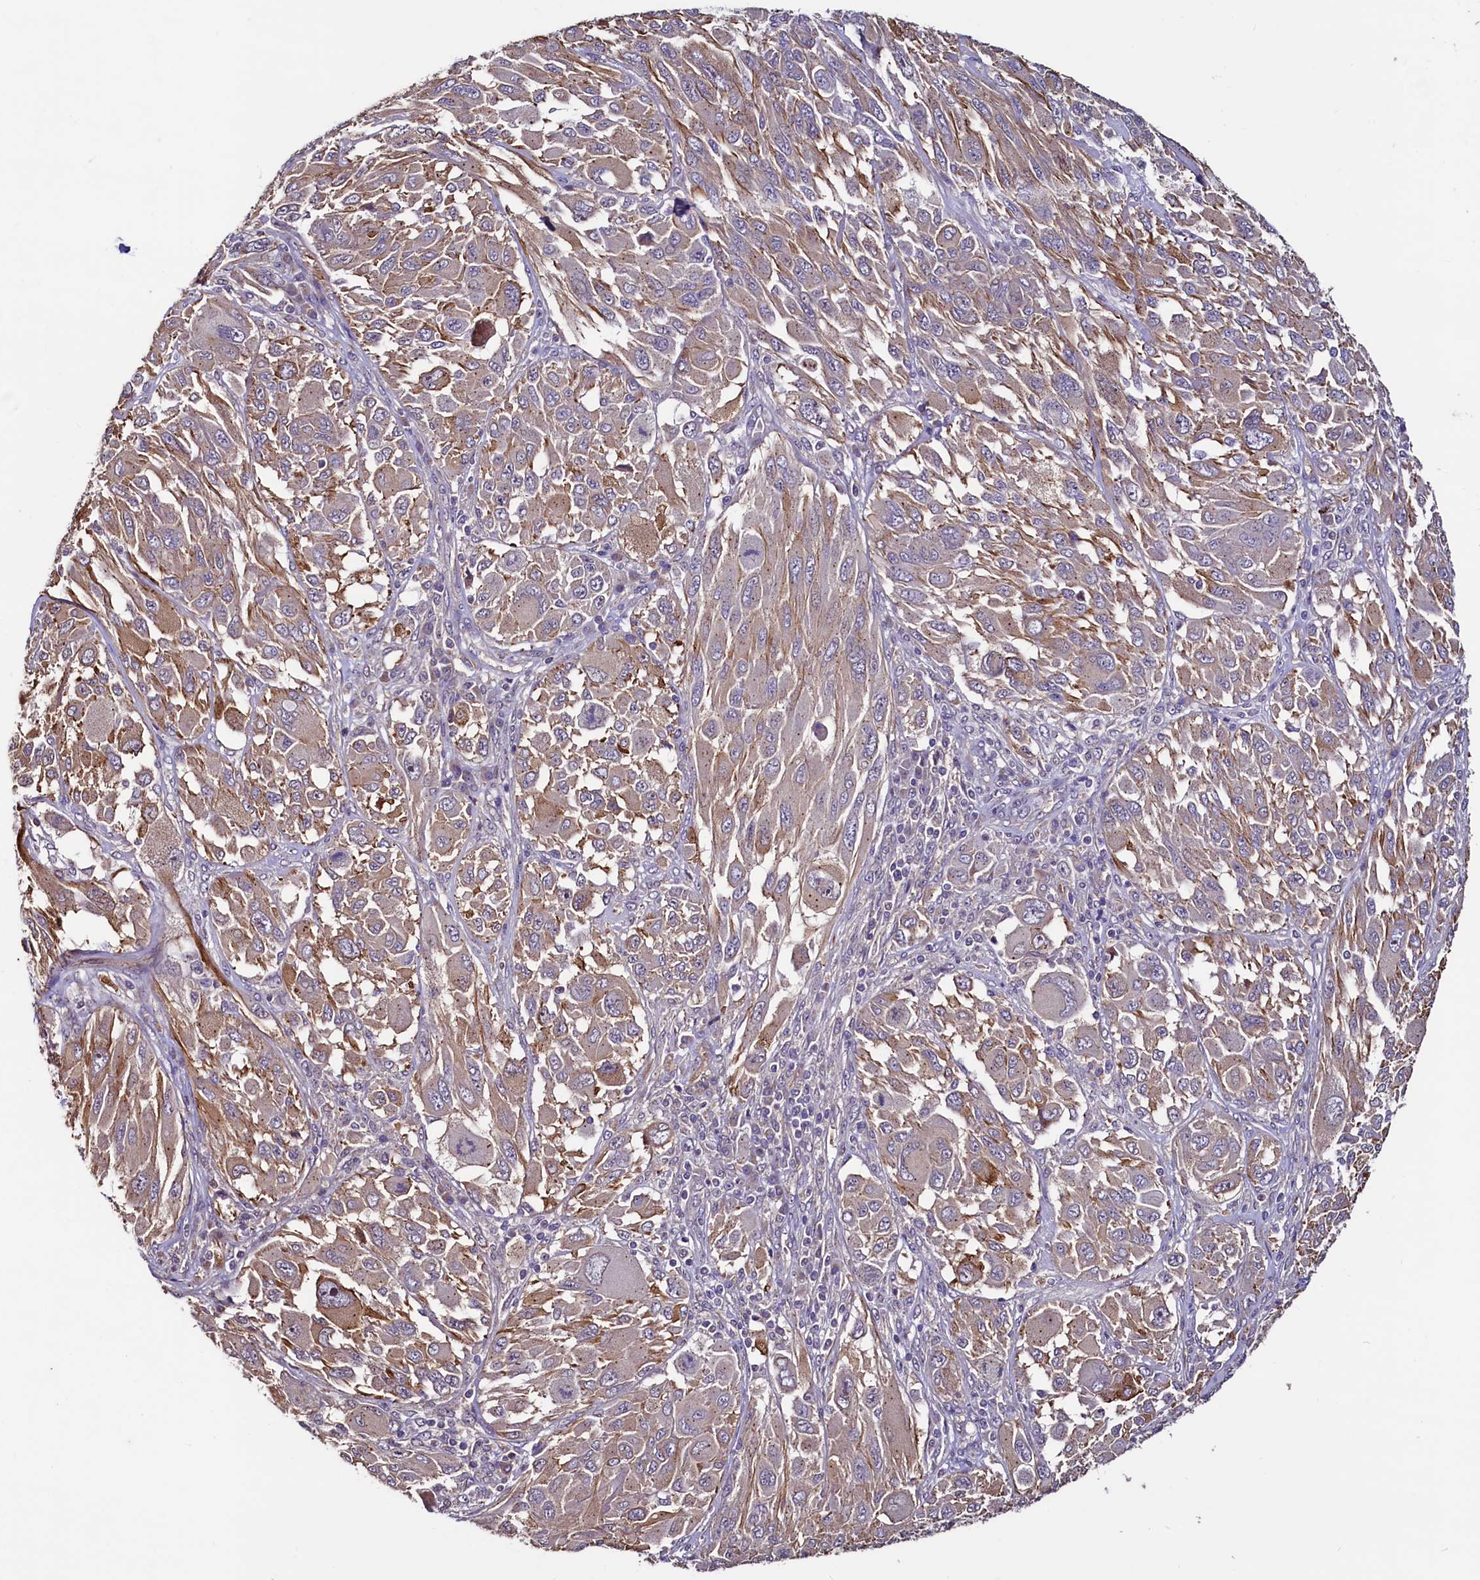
{"staining": {"intensity": "weak", "quantity": "25%-75%", "location": "cytoplasmic/membranous"}, "tissue": "melanoma", "cell_type": "Tumor cells", "image_type": "cancer", "snomed": [{"axis": "morphology", "description": "Malignant melanoma, NOS"}, {"axis": "topography", "description": "Skin"}], "caption": "IHC of human malignant melanoma exhibits low levels of weak cytoplasmic/membranous positivity in about 25%-75% of tumor cells. Immunohistochemistry stains the protein of interest in brown and the nuclei are stained blue.", "gene": "PALM", "patient": {"sex": "female", "age": 91}}